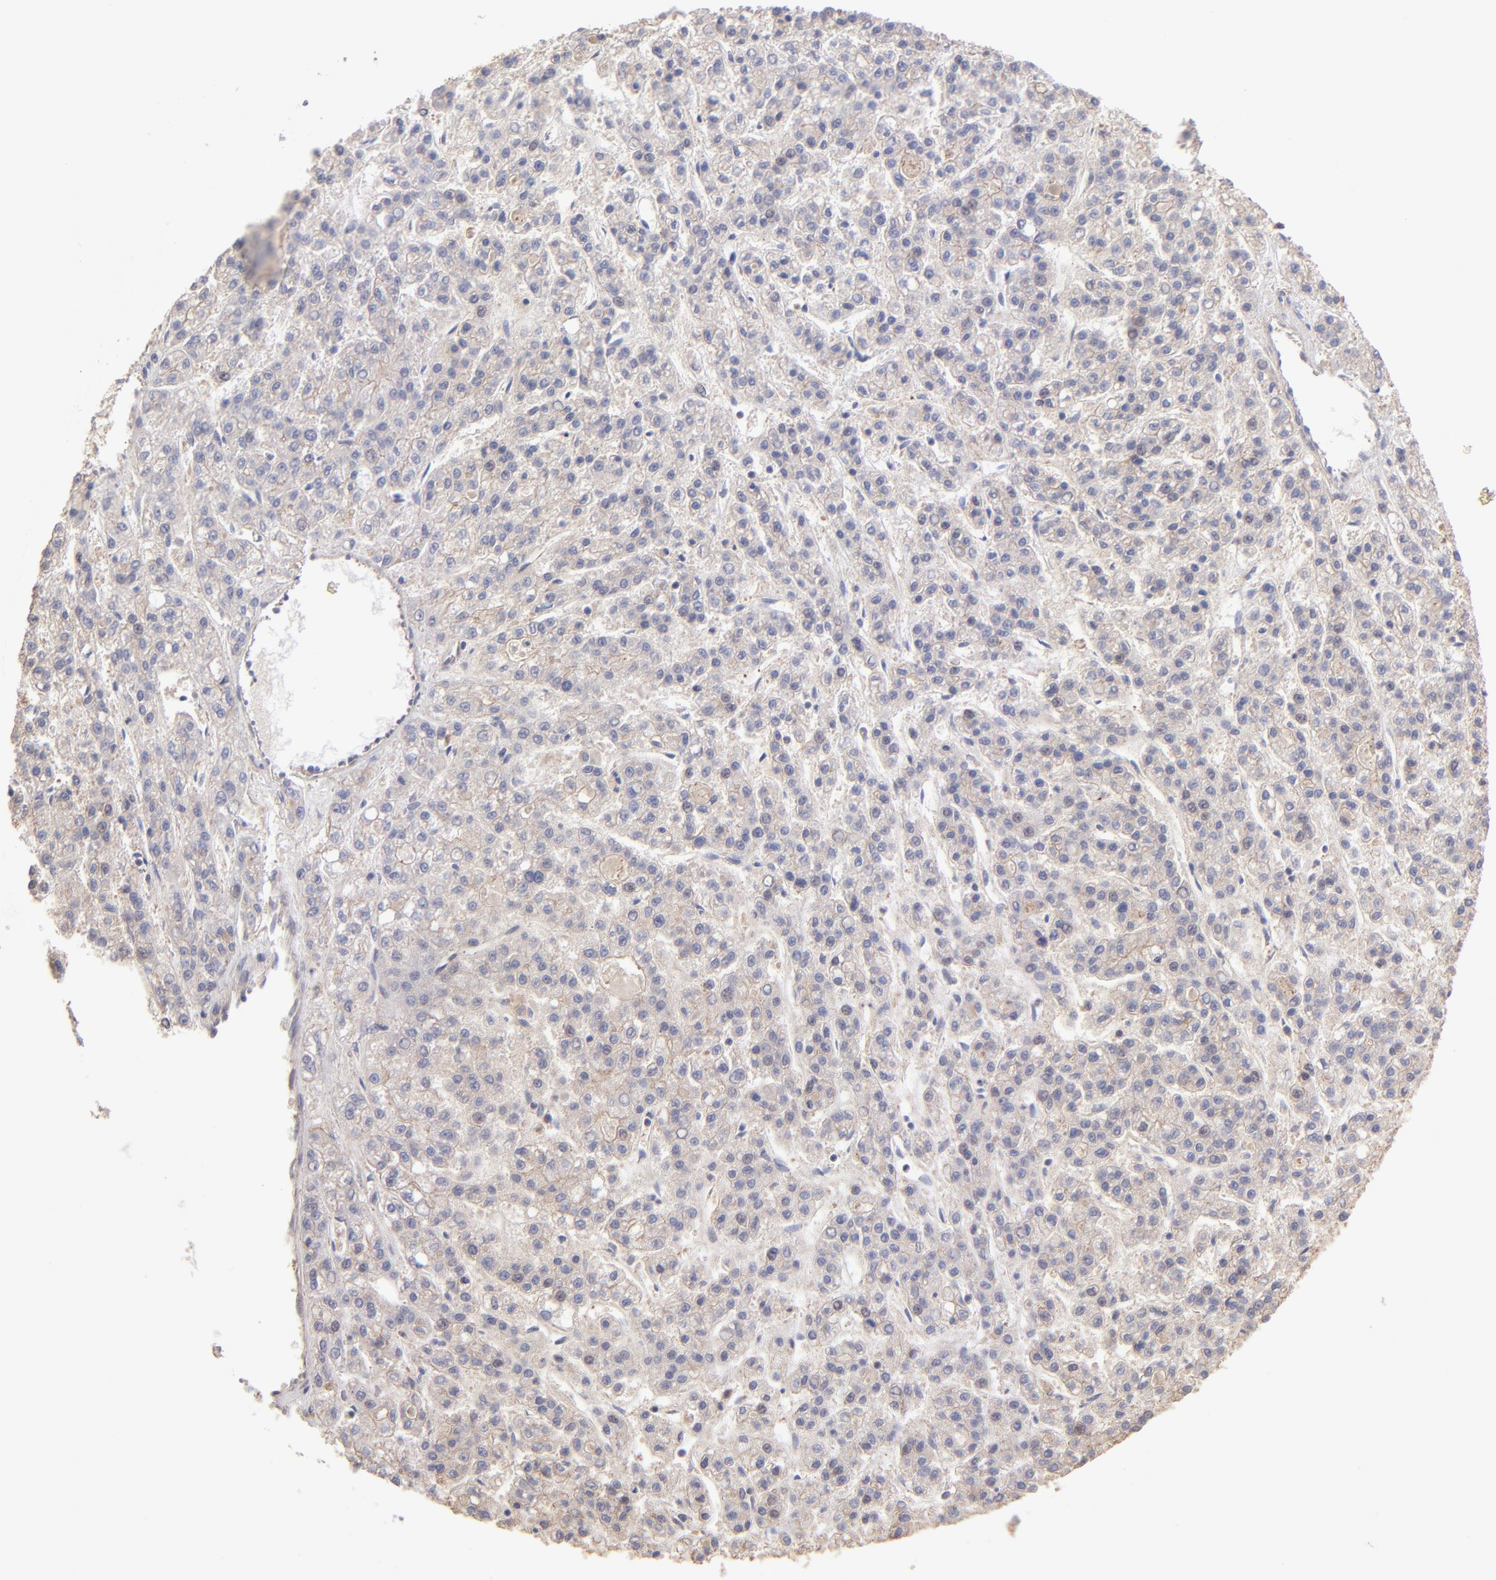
{"staining": {"intensity": "weak", "quantity": "<25%", "location": "cytoplasmic/membranous"}, "tissue": "liver cancer", "cell_type": "Tumor cells", "image_type": "cancer", "snomed": [{"axis": "morphology", "description": "Carcinoma, Hepatocellular, NOS"}, {"axis": "topography", "description": "Liver"}], "caption": "Image shows no significant protein expression in tumor cells of liver cancer (hepatocellular carcinoma).", "gene": "ASB7", "patient": {"sex": "male", "age": 70}}